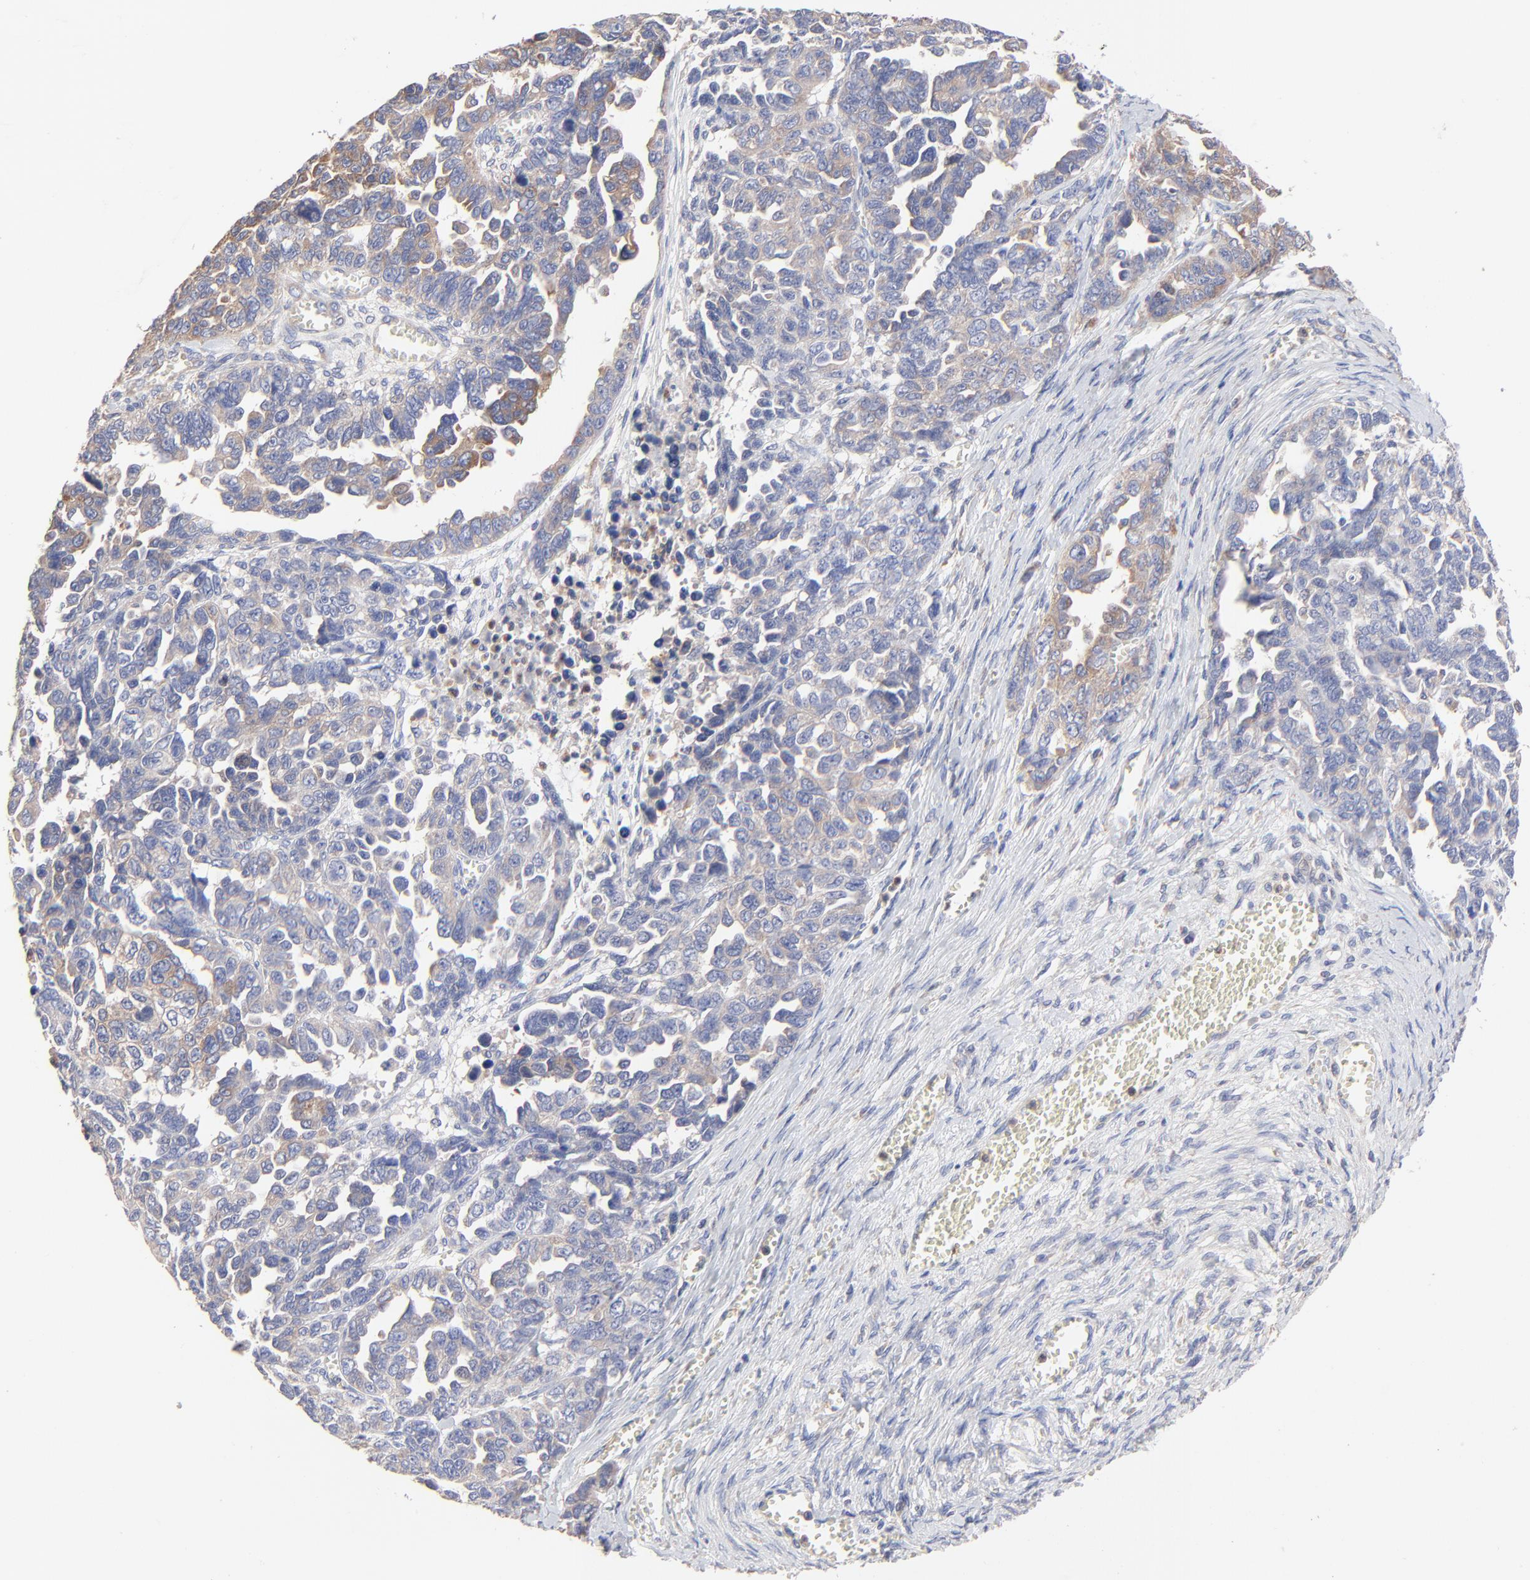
{"staining": {"intensity": "moderate", "quantity": ">75%", "location": "cytoplasmic/membranous"}, "tissue": "ovarian cancer", "cell_type": "Tumor cells", "image_type": "cancer", "snomed": [{"axis": "morphology", "description": "Cystadenocarcinoma, serous, NOS"}, {"axis": "topography", "description": "Ovary"}], "caption": "The immunohistochemical stain labels moderate cytoplasmic/membranous staining in tumor cells of ovarian serous cystadenocarcinoma tissue.", "gene": "PPFIBP2", "patient": {"sex": "female", "age": 69}}